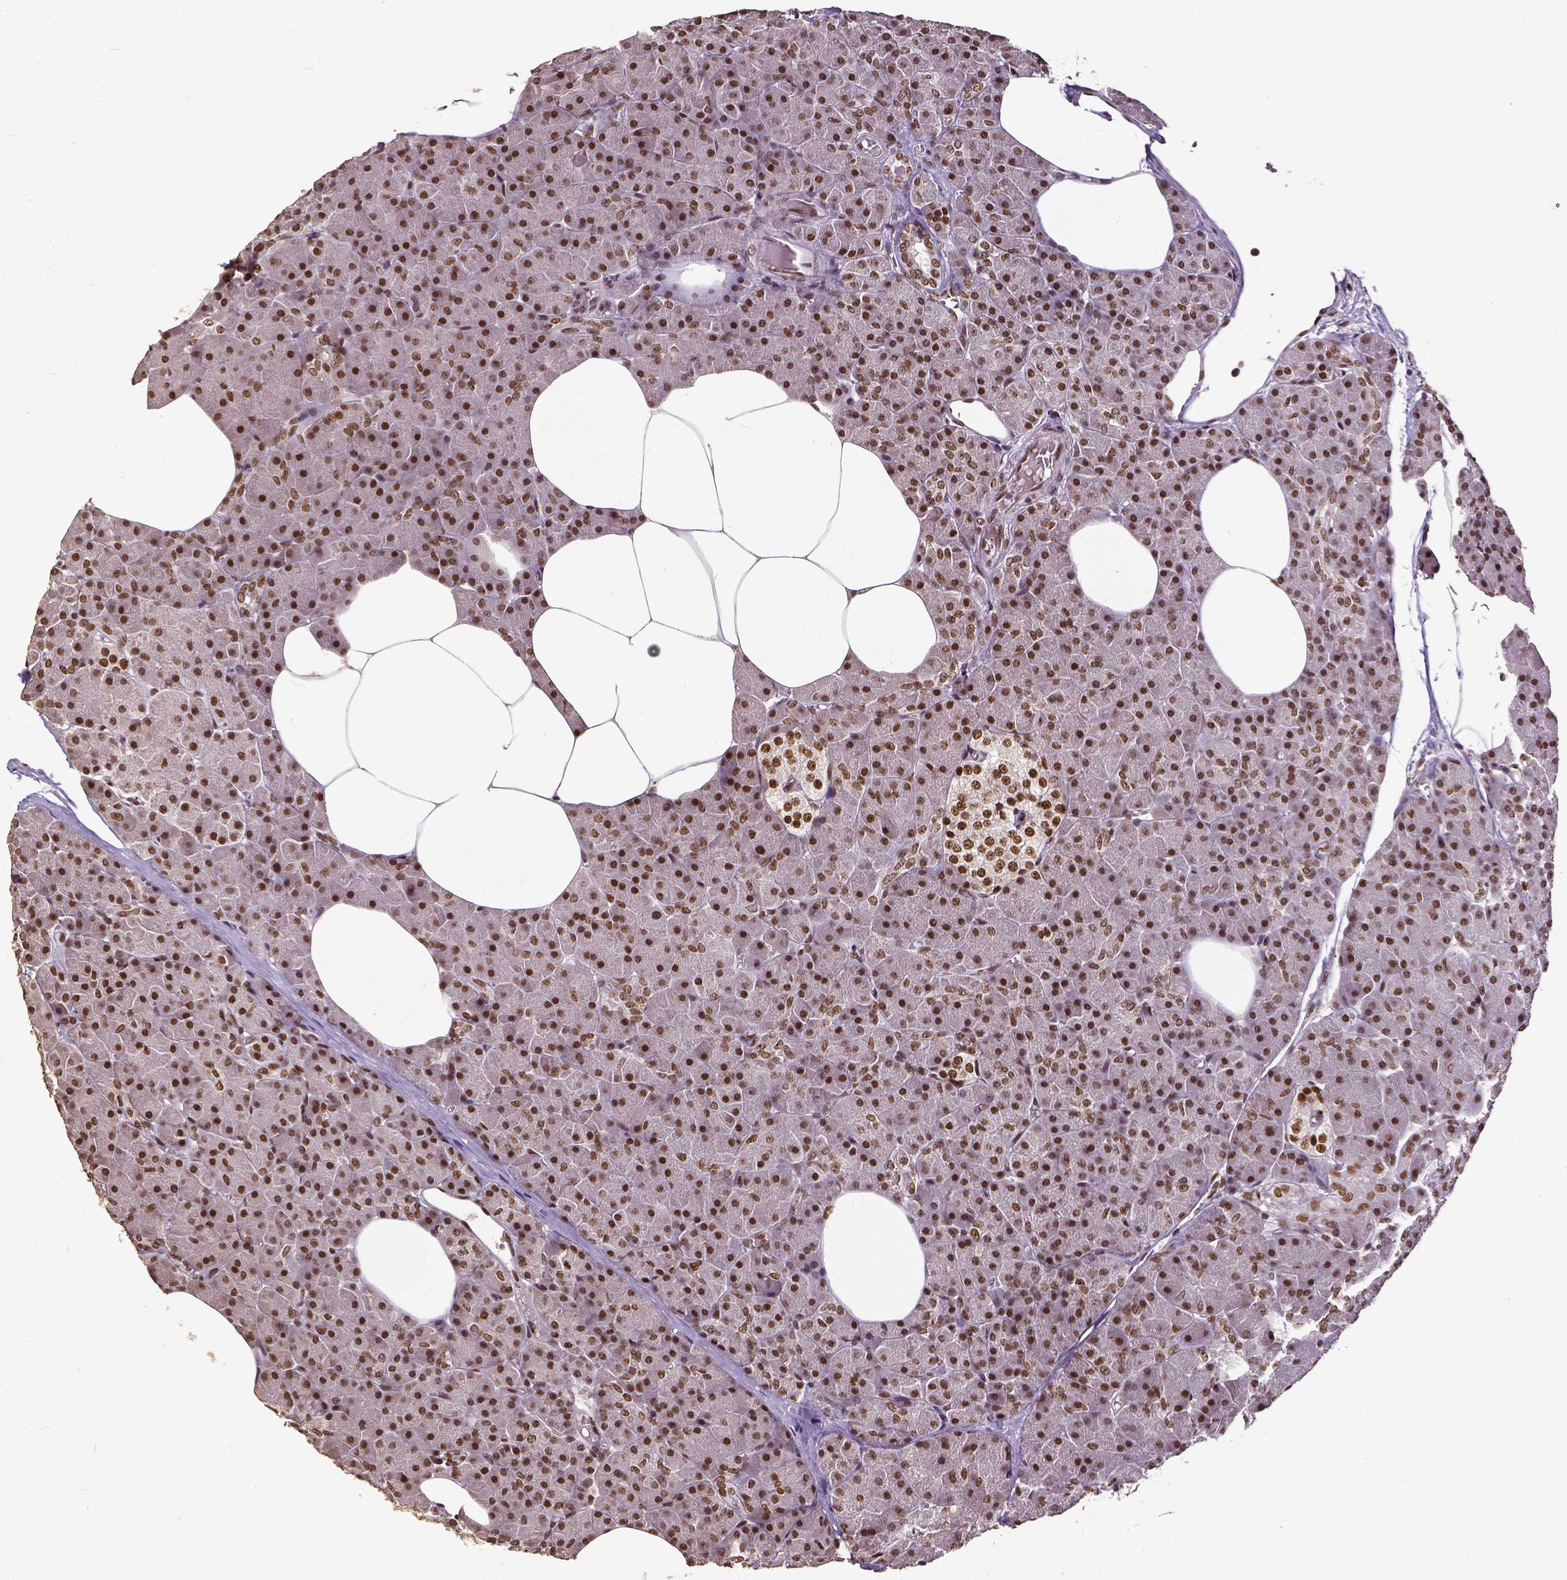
{"staining": {"intensity": "strong", "quantity": ">75%", "location": "nuclear"}, "tissue": "pancreas", "cell_type": "Exocrine glandular cells", "image_type": "normal", "snomed": [{"axis": "morphology", "description": "Normal tissue, NOS"}, {"axis": "topography", "description": "Pancreas"}], "caption": "IHC photomicrograph of unremarkable pancreas: pancreas stained using immunohistochemistry (IHC) reveals high levels of strong protein expression localized specifically in the nuclear of exocrine glandular cells, appearing as a nuclear brown color.", "gene": "ATRX", "patient": {"sex": "female", "age": 45}}